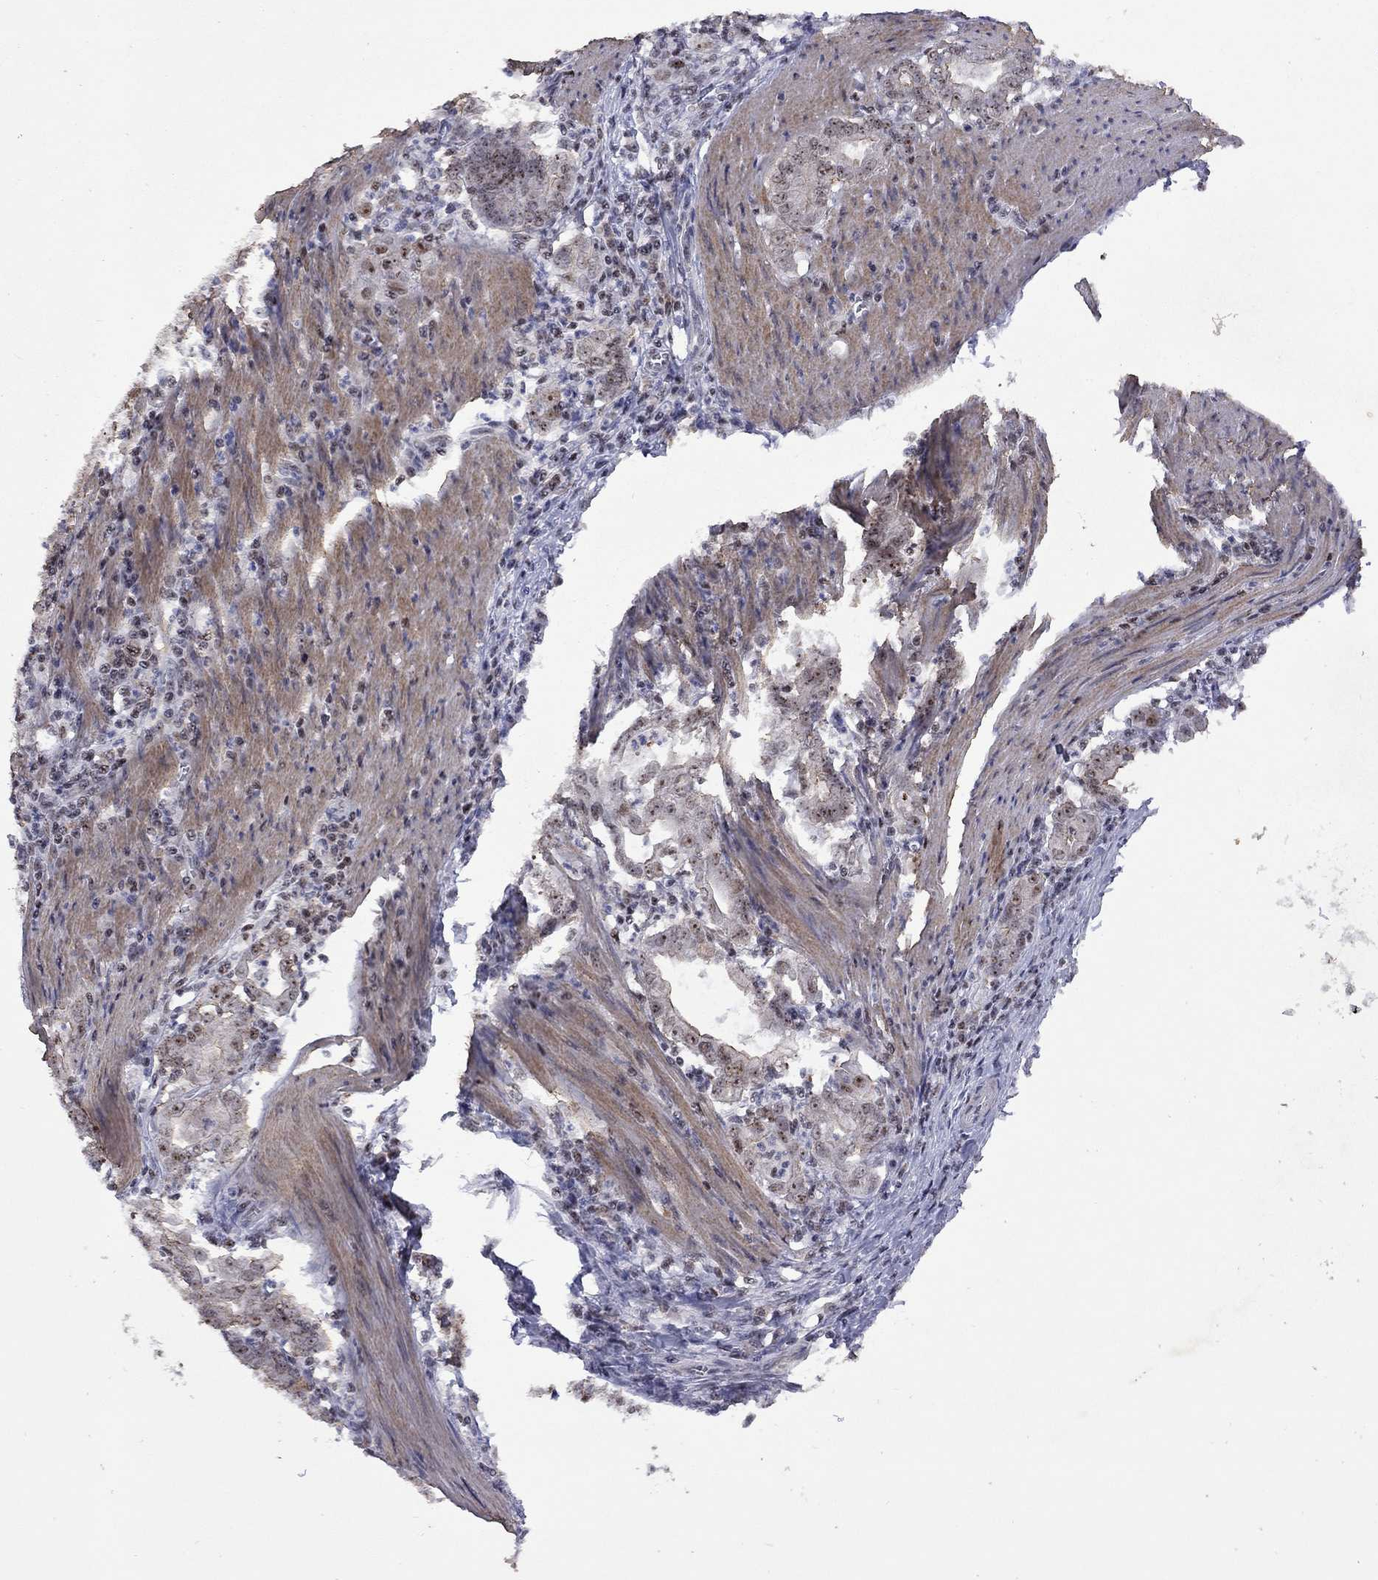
{"staining": {"intensity": "weak", "quantity": "25%-75%", "location": "nuclear"}, "tissue": "stomach cancer", "cell_type": "Tumor cells", "image_type": "cancer", "snomed": [{"axis": "morphology", "description": "Adenocarcinoma, NOS"}, {"axis": "topography", "description": "Stomach, upper"}], "caption": "Immunohistochemistry (IHC) staining of stomach cancer (adenocarcinoma), which demonstrates low levels of weak nuclear positivity in approximately 25%-75% of tumor cells indicating weak nuclear protein staining. The staining was performed using DAB (3,3'-diaminobenzidine) (brown) for protein detection and nuclei were counterstained in hematoxylin (blue).", "gene": "SPOUT1", "patient": {"sex": "female", "age": 79}}